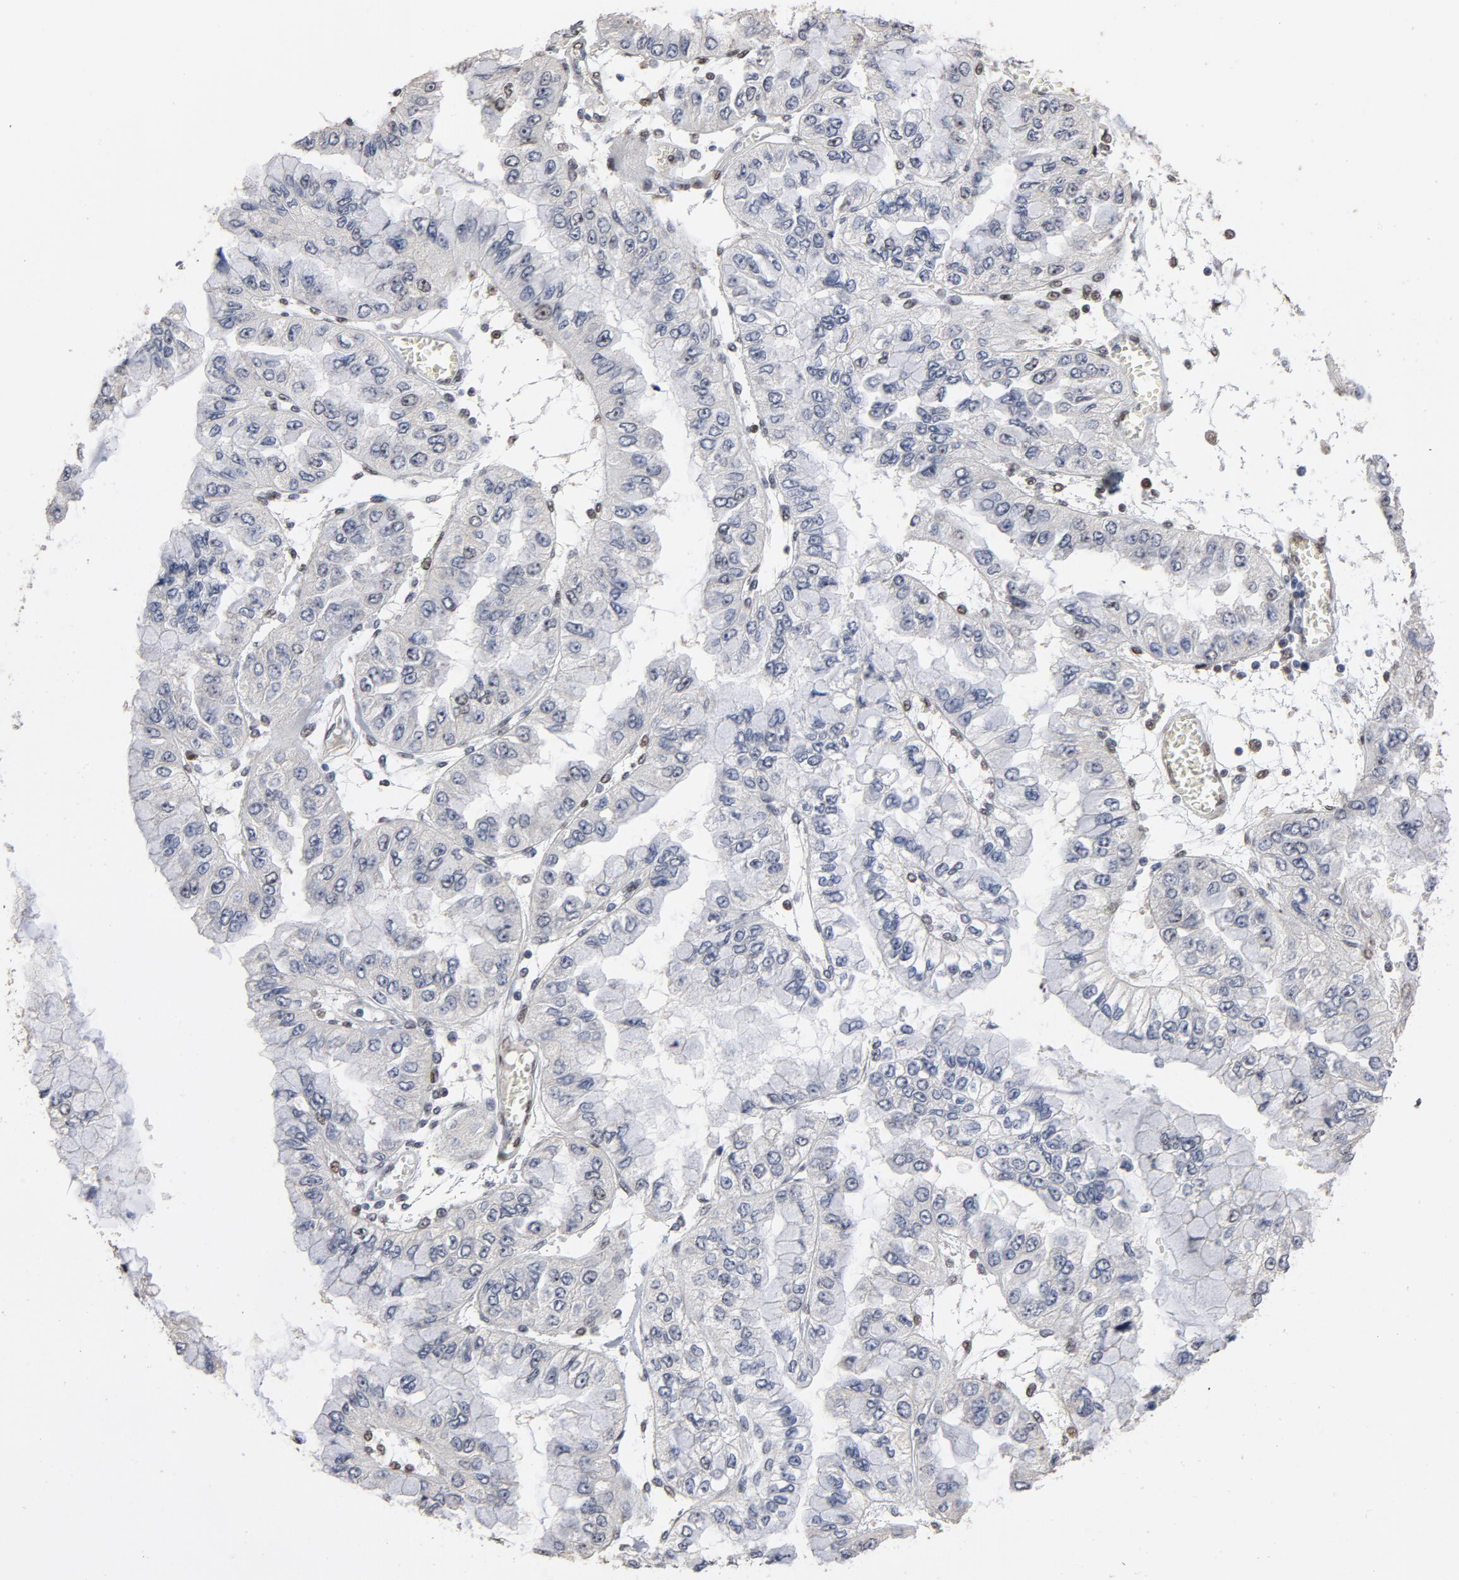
{"staining": {"intensity": "negative", "quantity": "none", "location": "none"}, "tissue": "liver cancer", "cell_type": "Tumor cells", "image_type": "cancer", "snomed": [{"axis": "morphology", "description": "Cholangiocarcinoma"}, {"axis": "topography", "description": "Liver"}], "caption": "Tumor cells are negative for brown protein staining in cholangiocarcinoma (liver).", "gene": "TP53RK", "patient": {"sex": "female", "age": 79}}